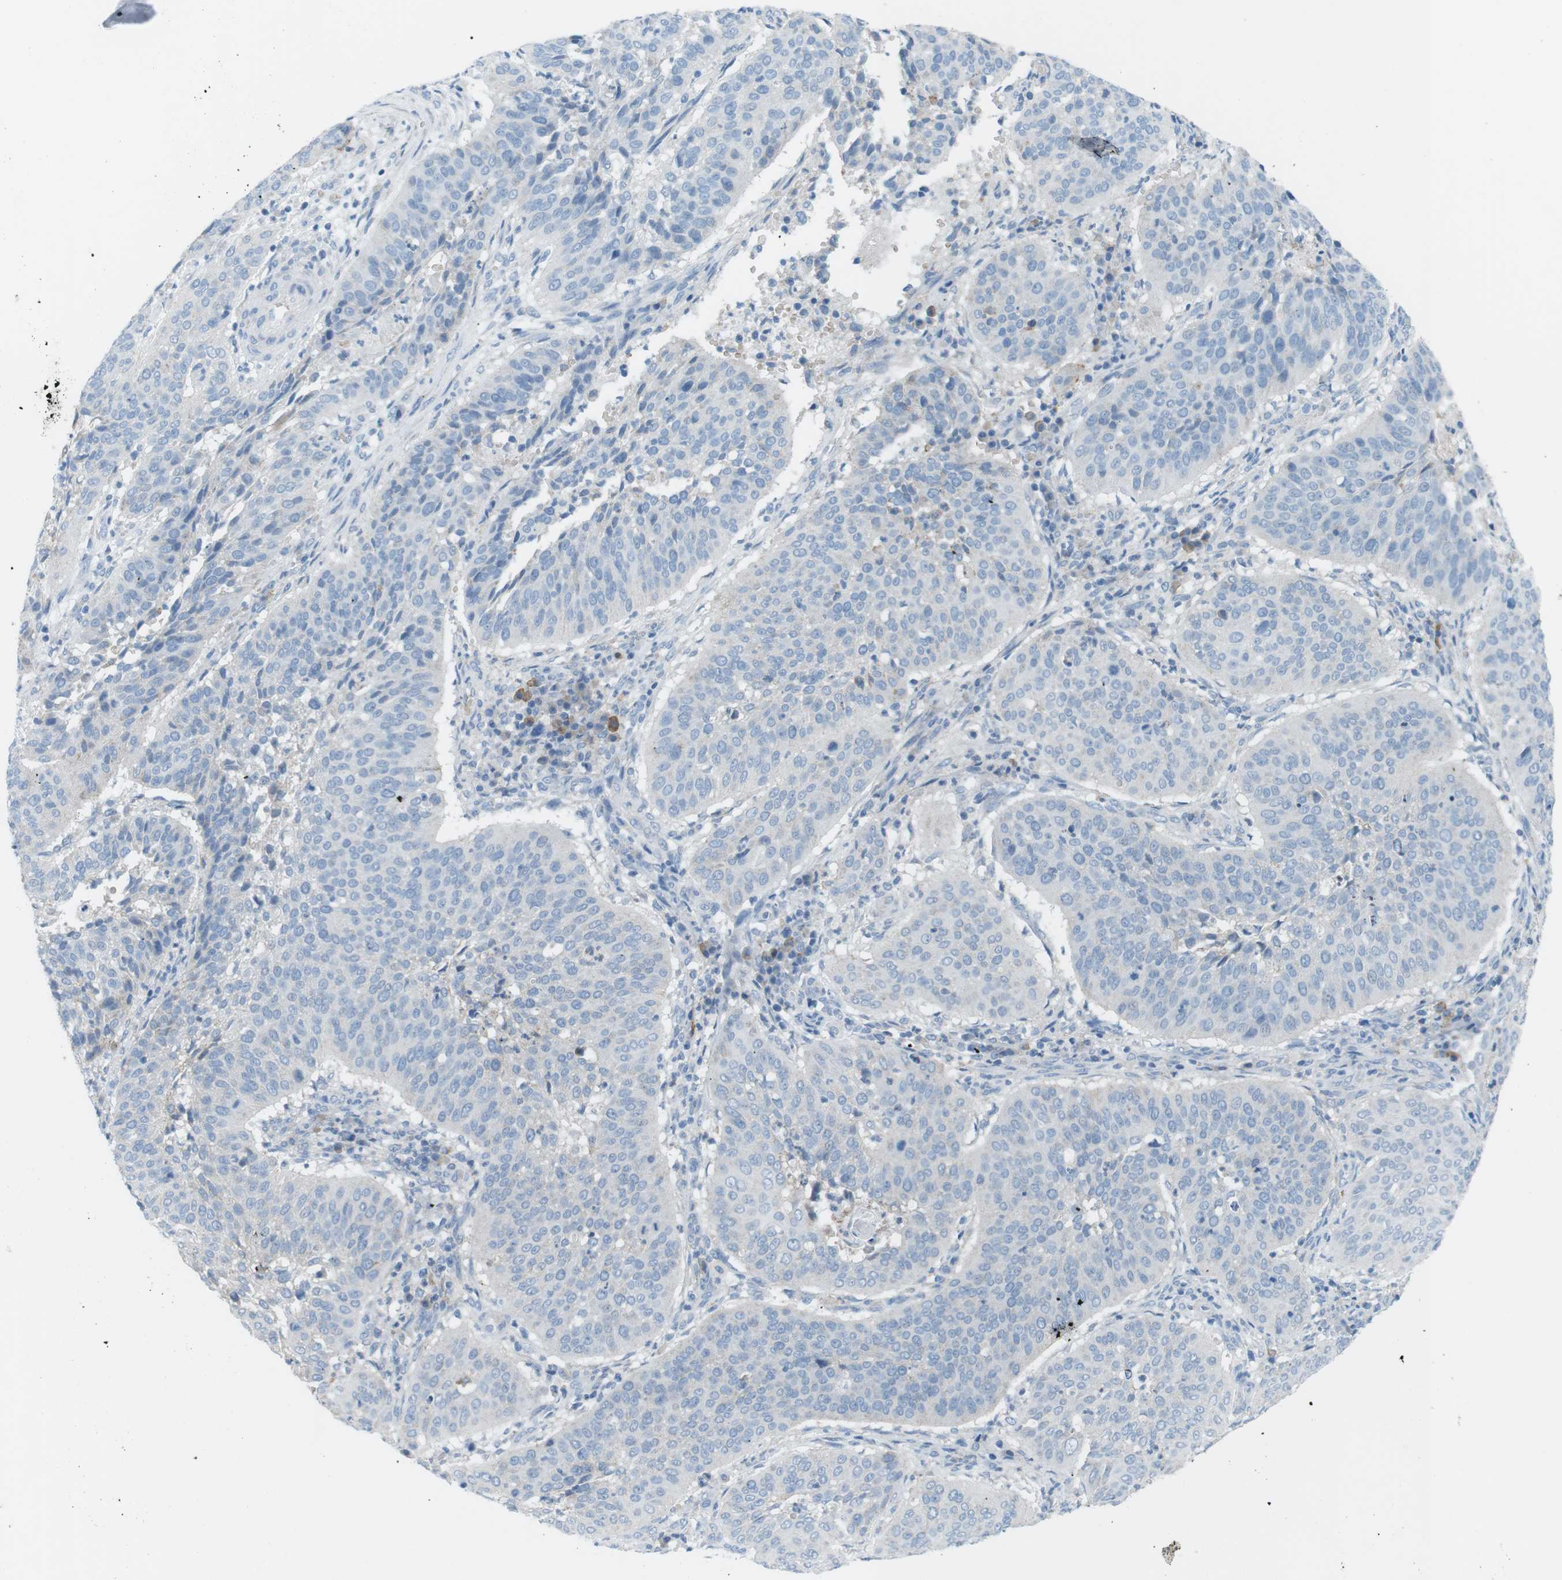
{"staining": {"intensity": "negative", "quantity": "none", "location": "none"}, "tissue": "cervical cancer", "cell_type": "Tumor cells", "image_type": "cancer", "snomed": [{"axis": "morphology", "description": "Normal tissue, NOS"}, {"axis": "morphology", "description": "Squamous cell carcinoma, NOS"}, {"axis": "topography", "description": "Cervix"}], "caption": "Photomicrograph shows no protein positivity in tumor cells of cervical squamous cell carcinoma tissue.", "gene": "VAMP1", "patient": {"sex": "female", "age": 39}}